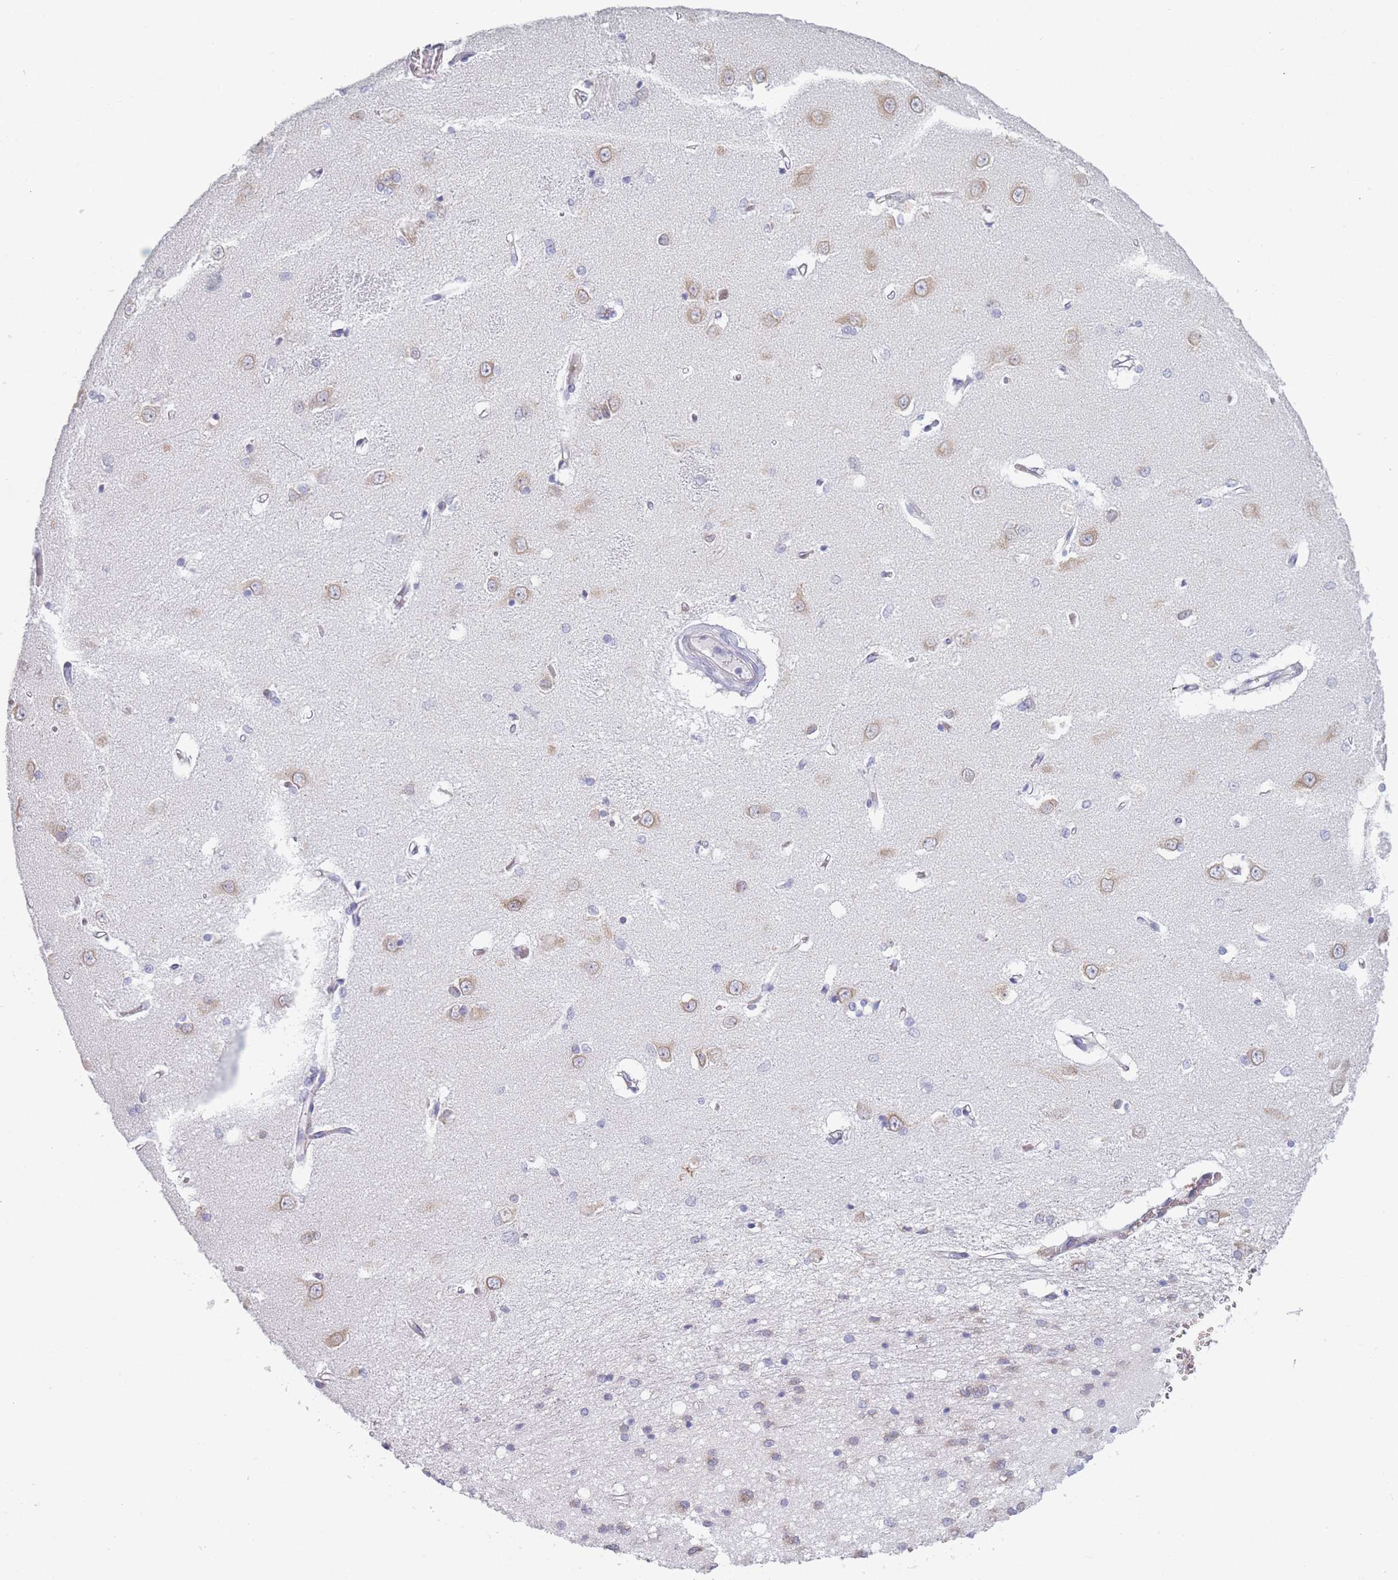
{"staining": {"intensity": "moderate", "quantity": "<25%", "location": "cytoplasmic/membranous"}, "tissue": "caudate", "cell_type": "Glial cells", "image_type": "normal", "snomed": [{"axis": "morphology", "description": "Normal tissue, NOS"}, {"axis": "topography", "description": "Lateral ventricle wall"}], "caption": "Human caudate stained with a protein marker exhibits moderate staining in glial cells.", "gene": "TMED10", "patient": {"sex": "male", "age": 37}}